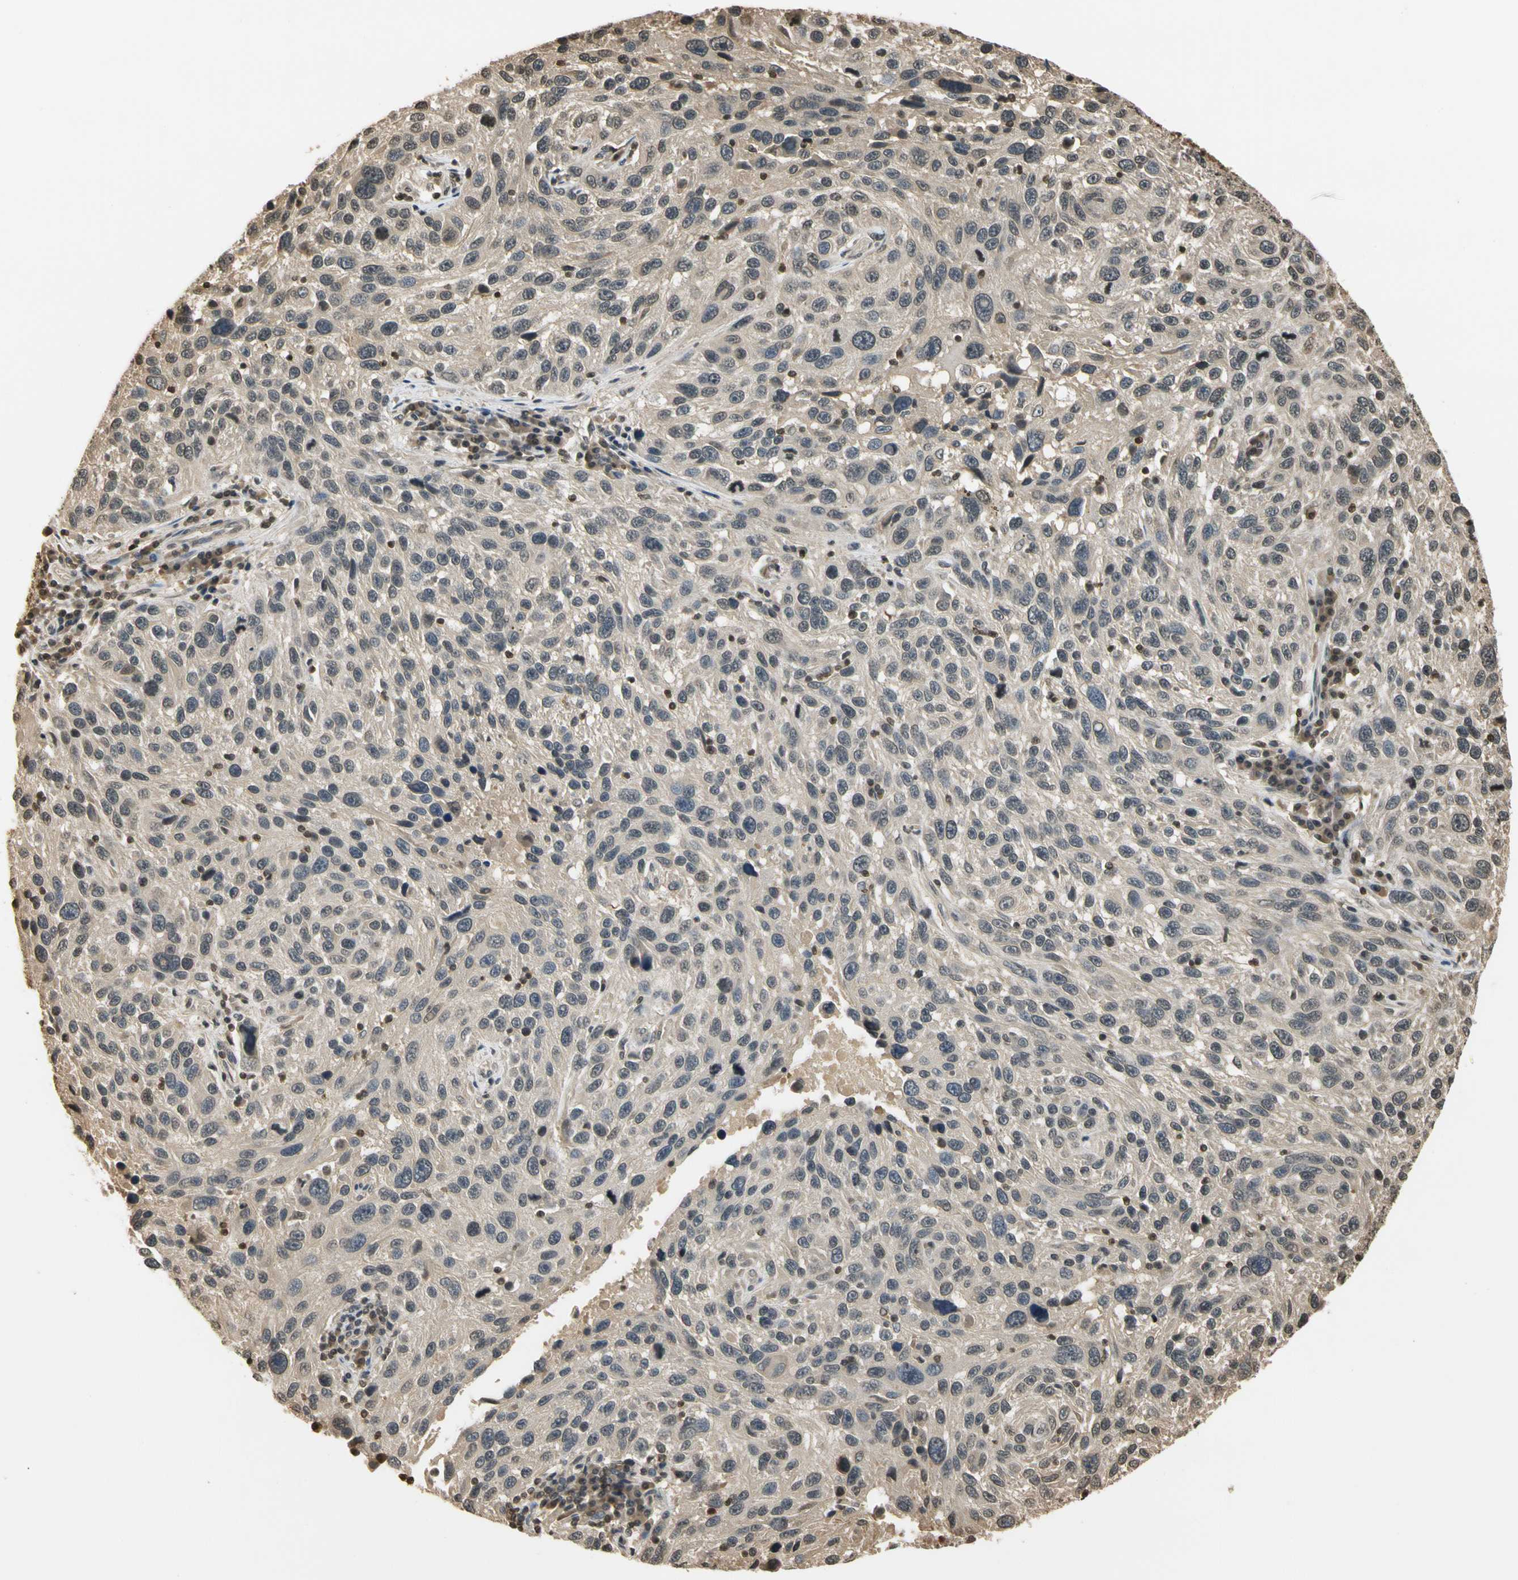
{"staining": {"intensity": "weak", "quantity": ">75%", "location": "cytoplasmic/membranous"}, "tissue": "melanoma", "cell_type": "Tumor cells", "image_type": "cancer", "snomed": [{"axis": "morphology", "description": "Malignant melanoma, NOS"}, {"axis": "topography", "description": "Skin"}], "caption": "A brown stain highlights weak cytoplasmic/membranous expression of a protein in malignant melanoma tumor cells.", "gene": "SOD1", "patient": {"sex": "male", "age": 53}}